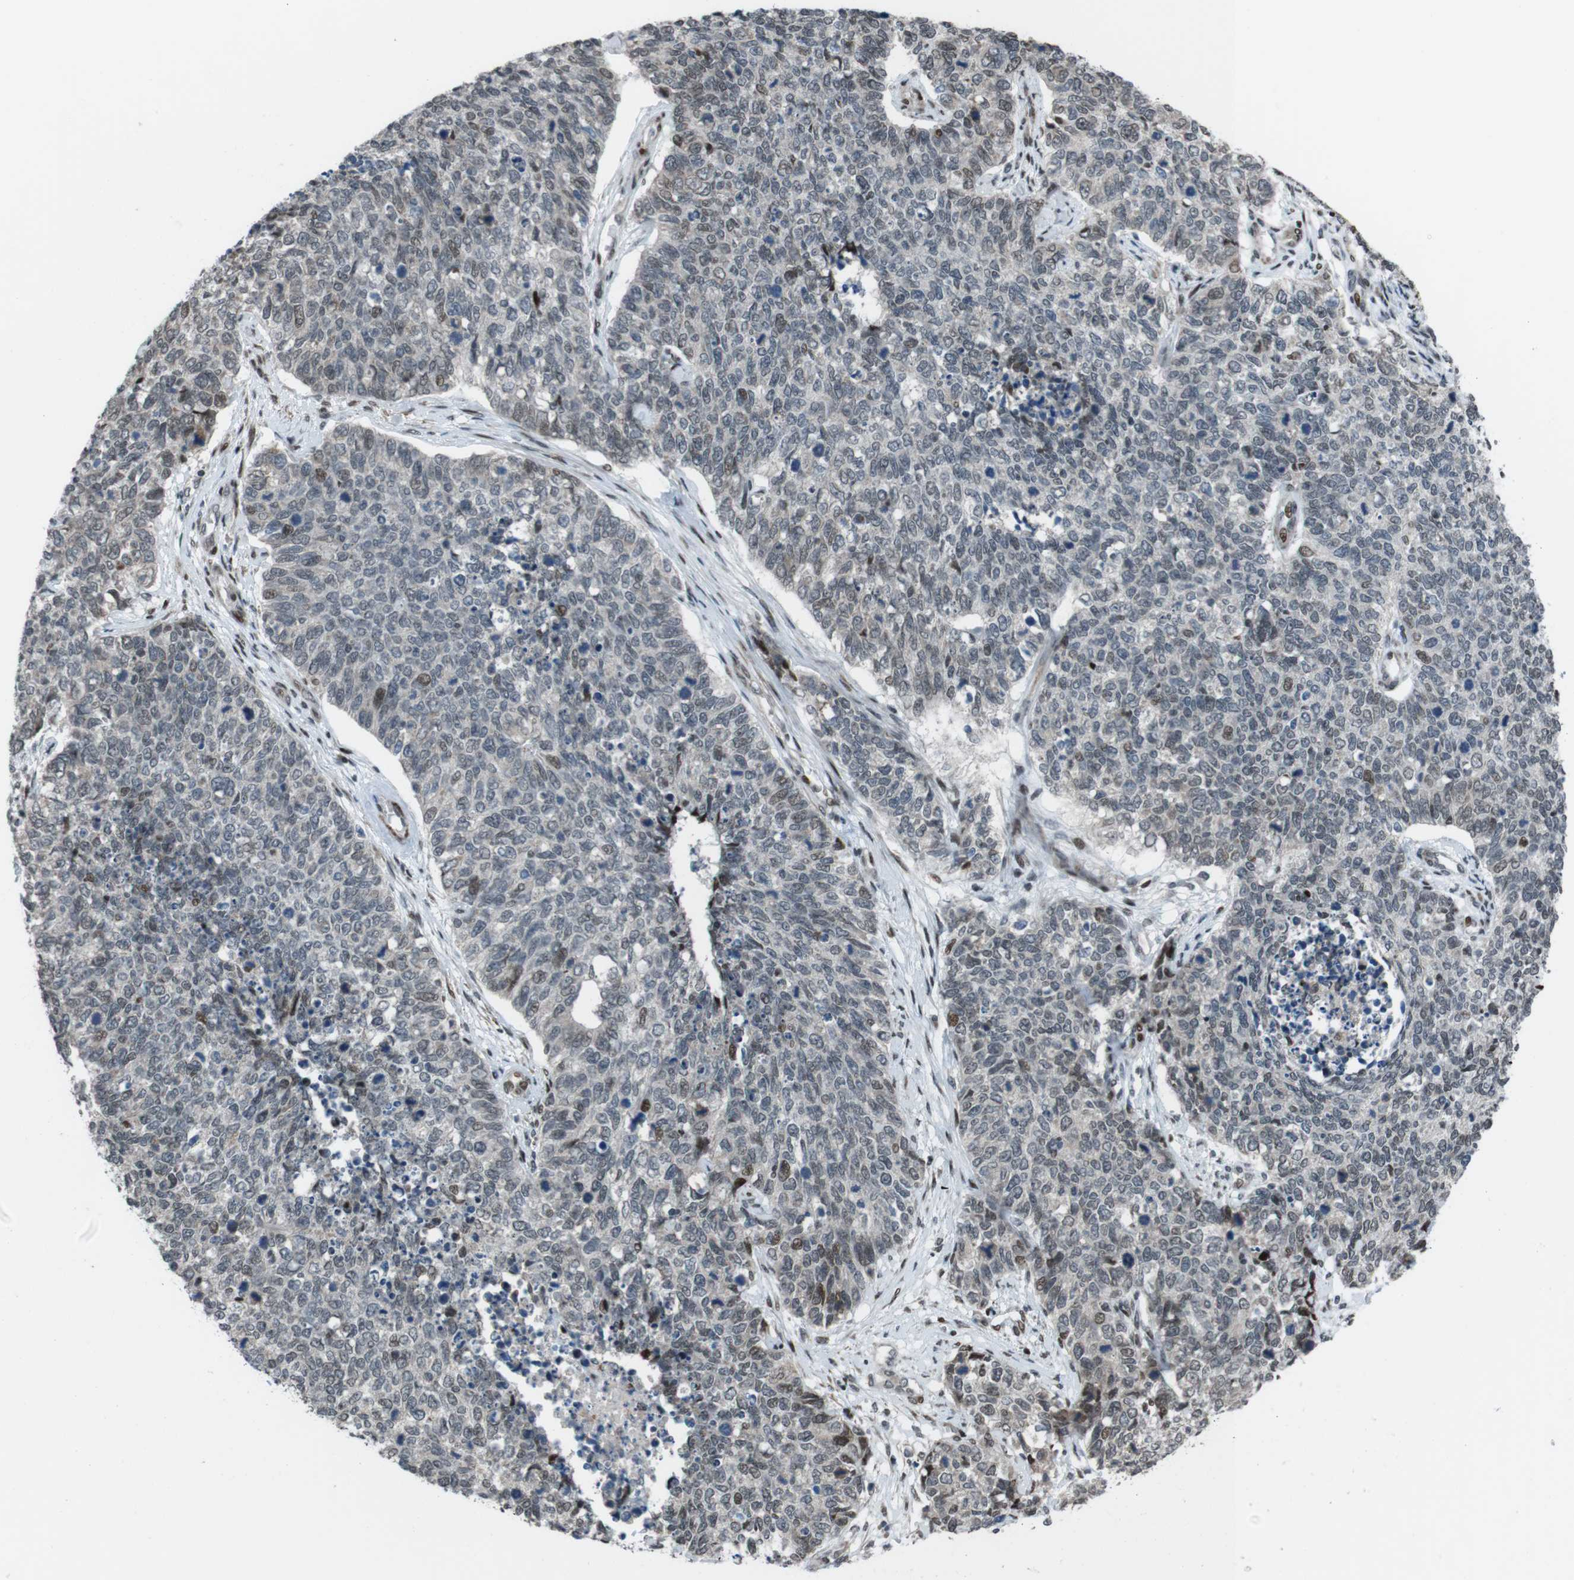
{"staining": {"intensity": "moderate", "quantity": "<25%", "location": "nuclear"}, "tissue": "cervical cancer", "cell_type": "Tumor cells", "image_type": "cancer", "snomed": [{"axis": "morphology", "description": "Squamous cell carcinoma, NOS"}, {"axis": "topography", "description": "Cervix"}], "caption": "Moderate nuclear positivity for a protein is appreciated in approximately <25% of tumor cells of cervical squamous cell carcinoma using immunohistochemistry (IHC).", "gene": "PBRM1", "patient": {"sex": "female", "age": 63}}